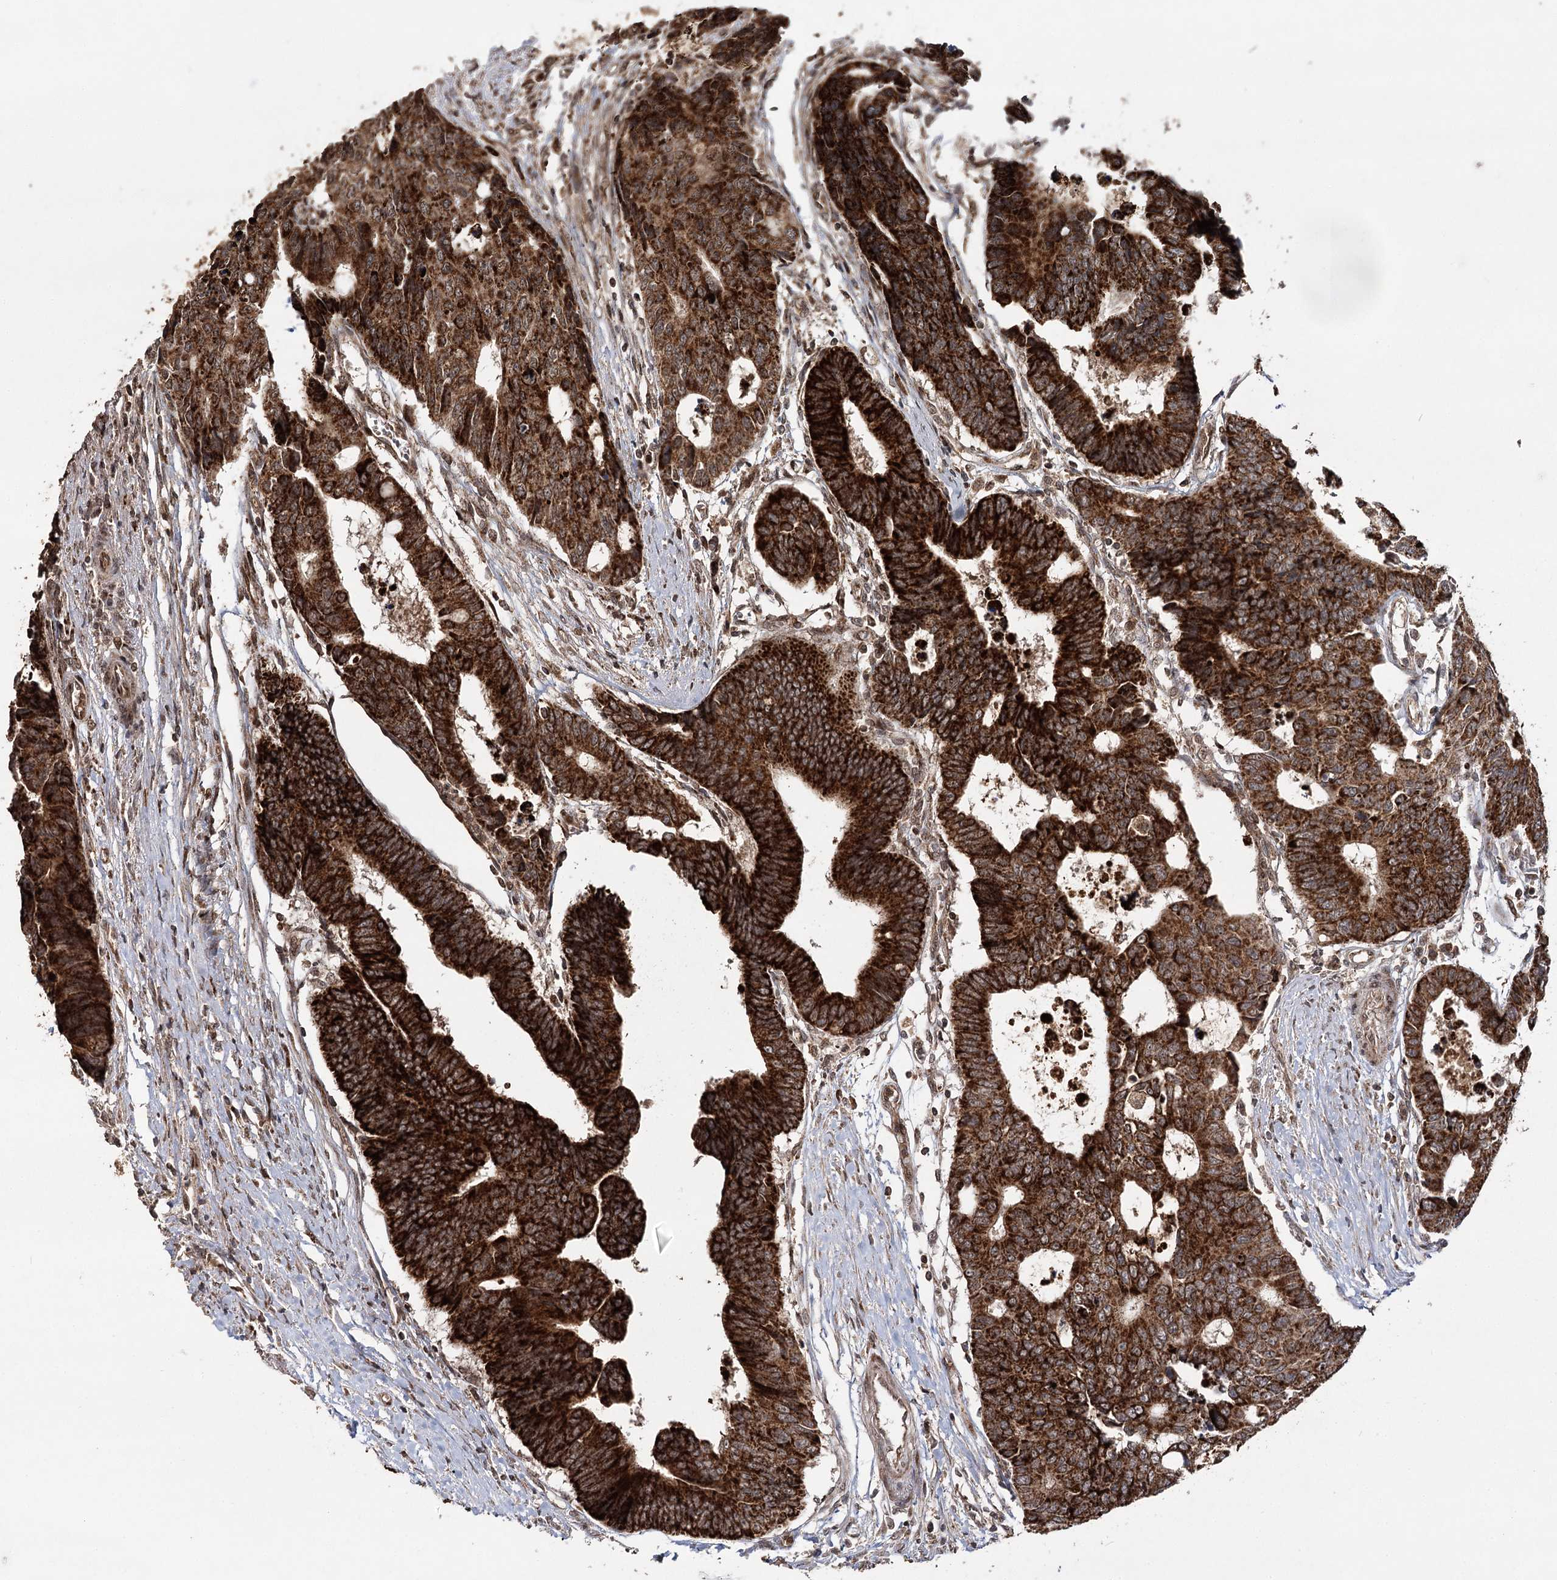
{"staining": {"intensity": "strong", "quantity": ">75%", "location": "cytoplasmic/membranous"}, "tissue": "colorectal cancer", "cell_type": "Tumor cells", "image_type": "cancer", "snomed": [{"axis": "morphology", "description": "Adenocarcinoma, NOS"}, {"axis": "topography", "description": "Rectum"}], "caption": "A brown stain labels strong cytoplasmic/membranous expression of a protein in colorectal adenocarcinoma tumor cells.", "gene": "ZNRF3", "patient": {"sex": "male", "age": 84}}